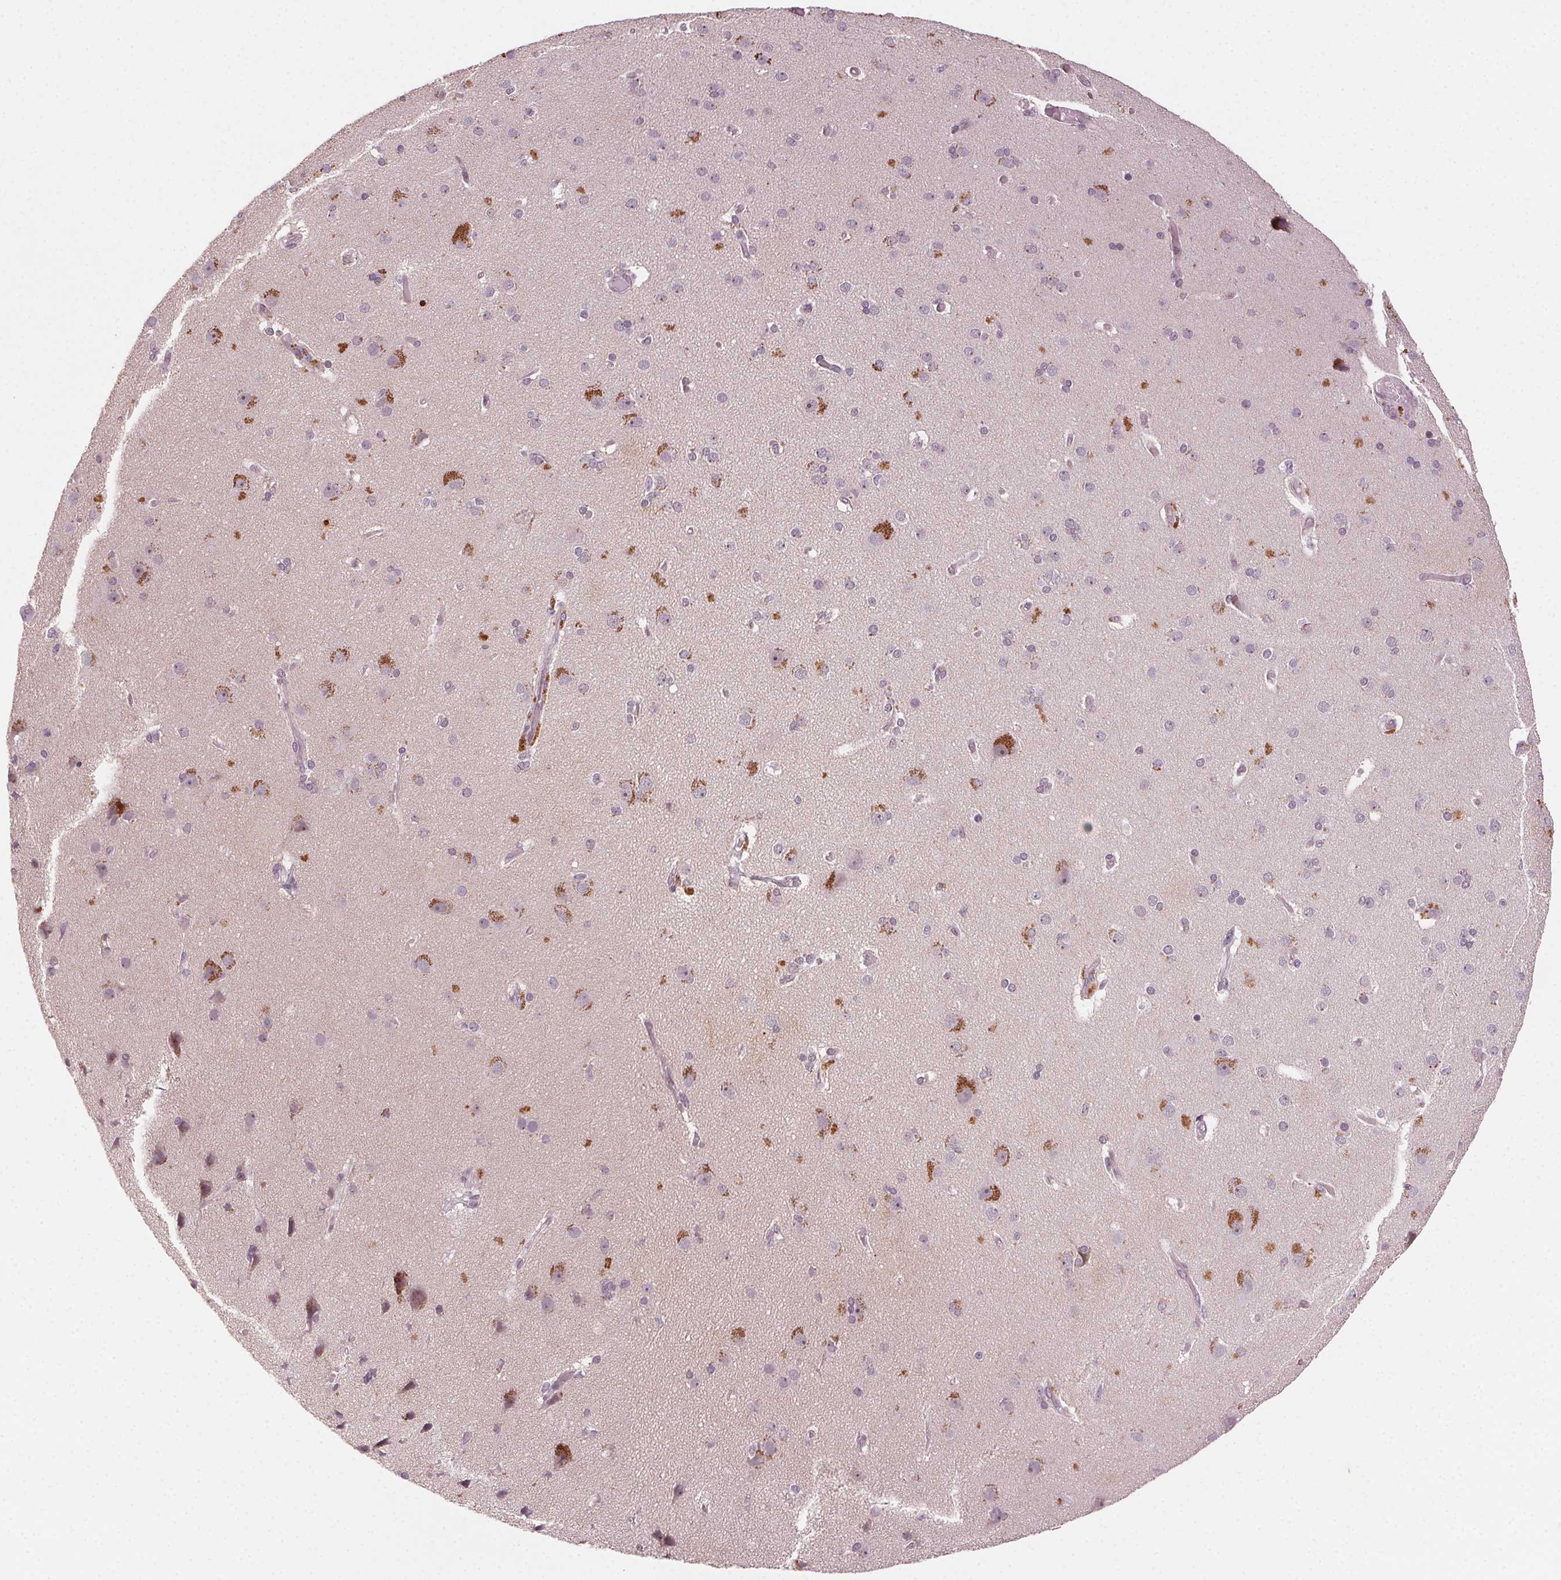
{"staining": {"intensity": "negative", "quantity": "none", "location": "none"}, "tissue": "cerebral cortex", "cell_type": "Endothelial cells", "image_type": "normal", "snomed": [{"axis": "morphology", "description": "Normal tissue, NOS"}, {"axis": "morphology", "description": "Glioma, malignant, High grade"}, {"axis": "topography", "description": "Cerebral cortex"}], "caption": "Endothelial cells are negative for brown protein staining in benign cerebral cortex. (Immunohistochemistry (ihc), brightfield microscopy, high magnification).", "gene": "TUB", "patient": {"sex": "male", "age": 71}}